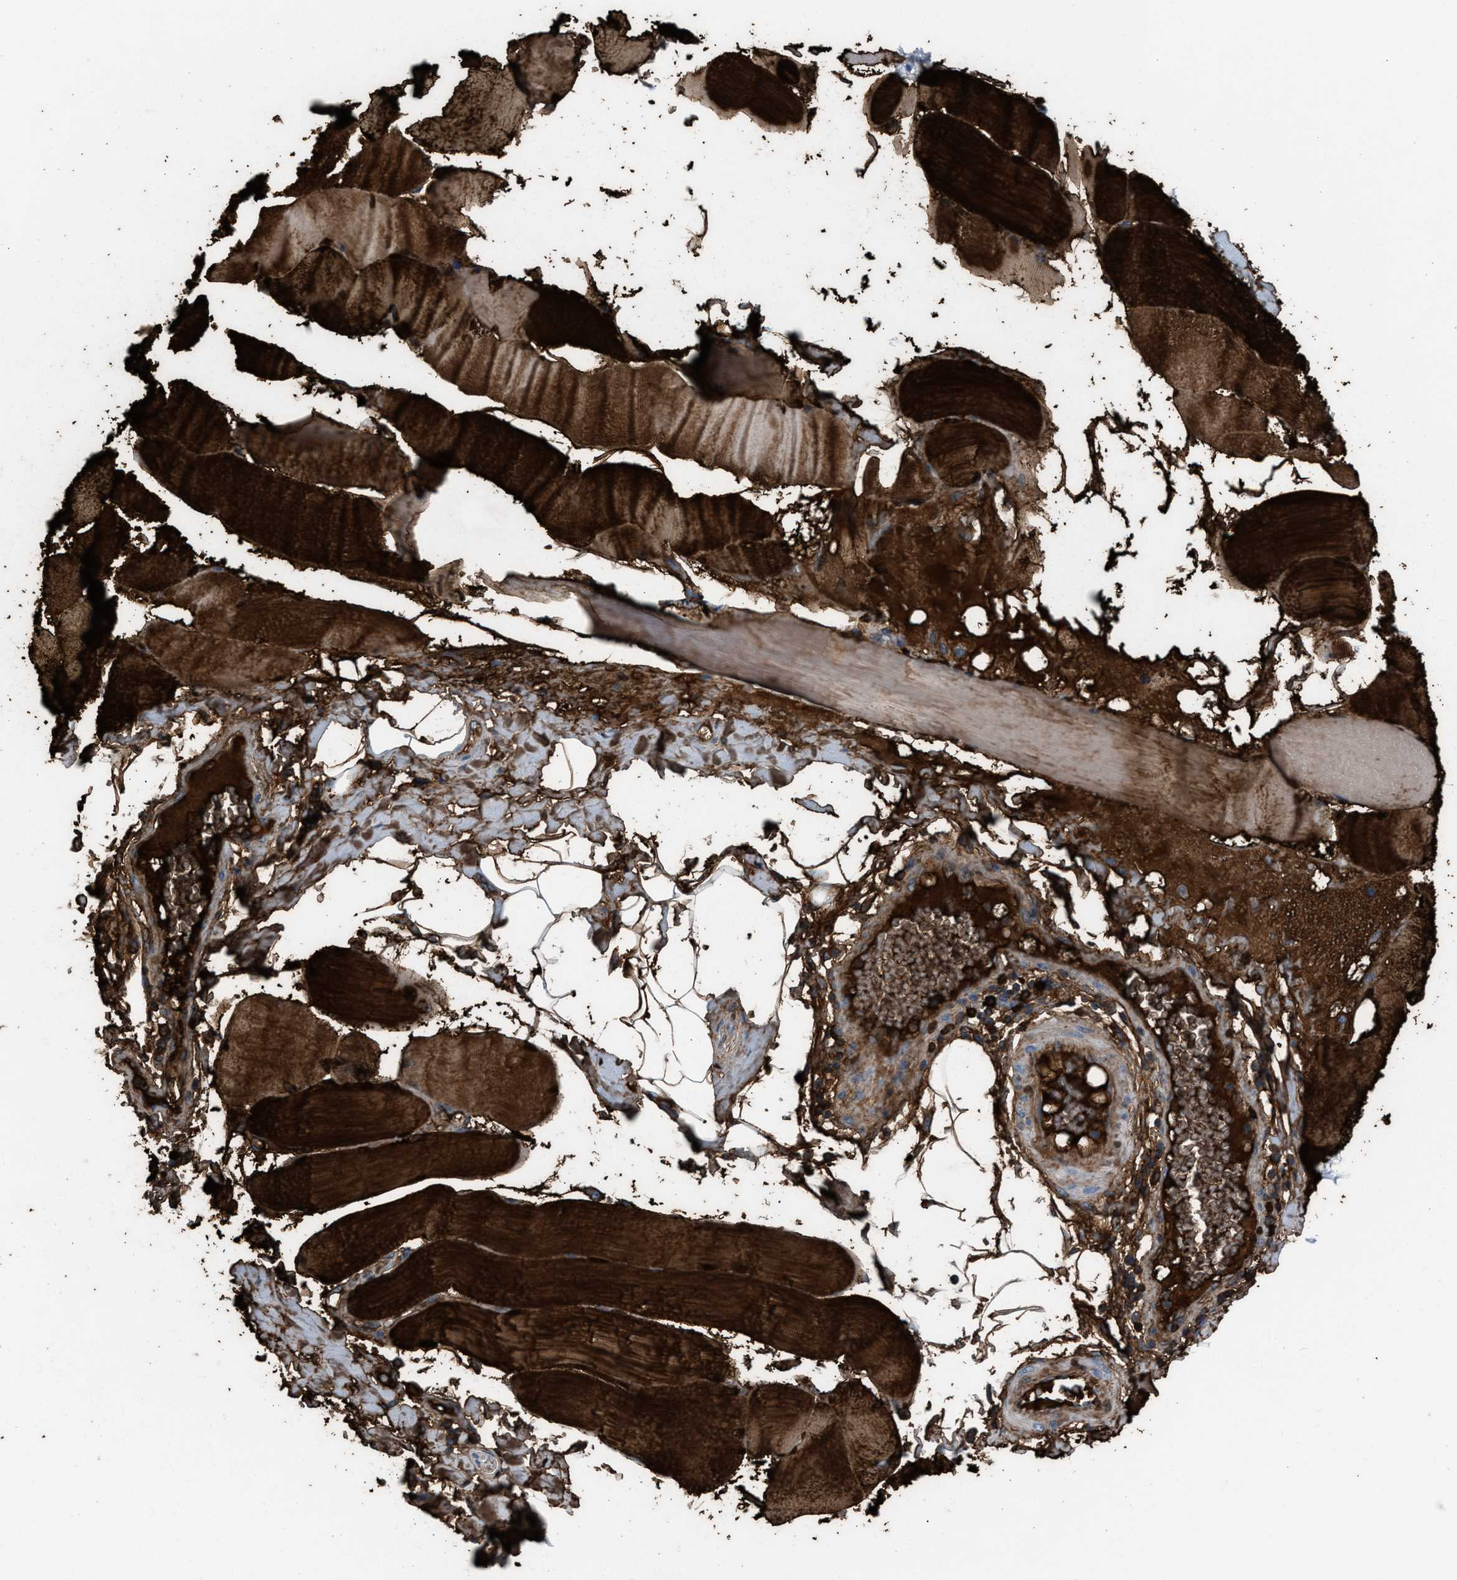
{"staining": {"intensity": "strong", "quantity": ">75%", "location": "cytoplasmic/membranous"}, "tissue": "skeletal muscle", "cell_type": "Myocytes", "image_type": "normal", "snomed": [{"axis": "morphology", "description": "Normal tissue, NOS"}, {"axis": "topography", "description": "Skin"}, {"axis": "topography", "description": "Skeletal muscle"}], "caption": "IHC image of unremarkable skeletal muscle: human skeletal muscle stained using immunohistochemistry shows high levels of strong protein expression localized specifically in the cytoplasmic/membranous of myocytes, appearing as a cytoplasmic/membranous brown color.", "gene": "CA3", "patient": {"sex": "male", "age": 83}}